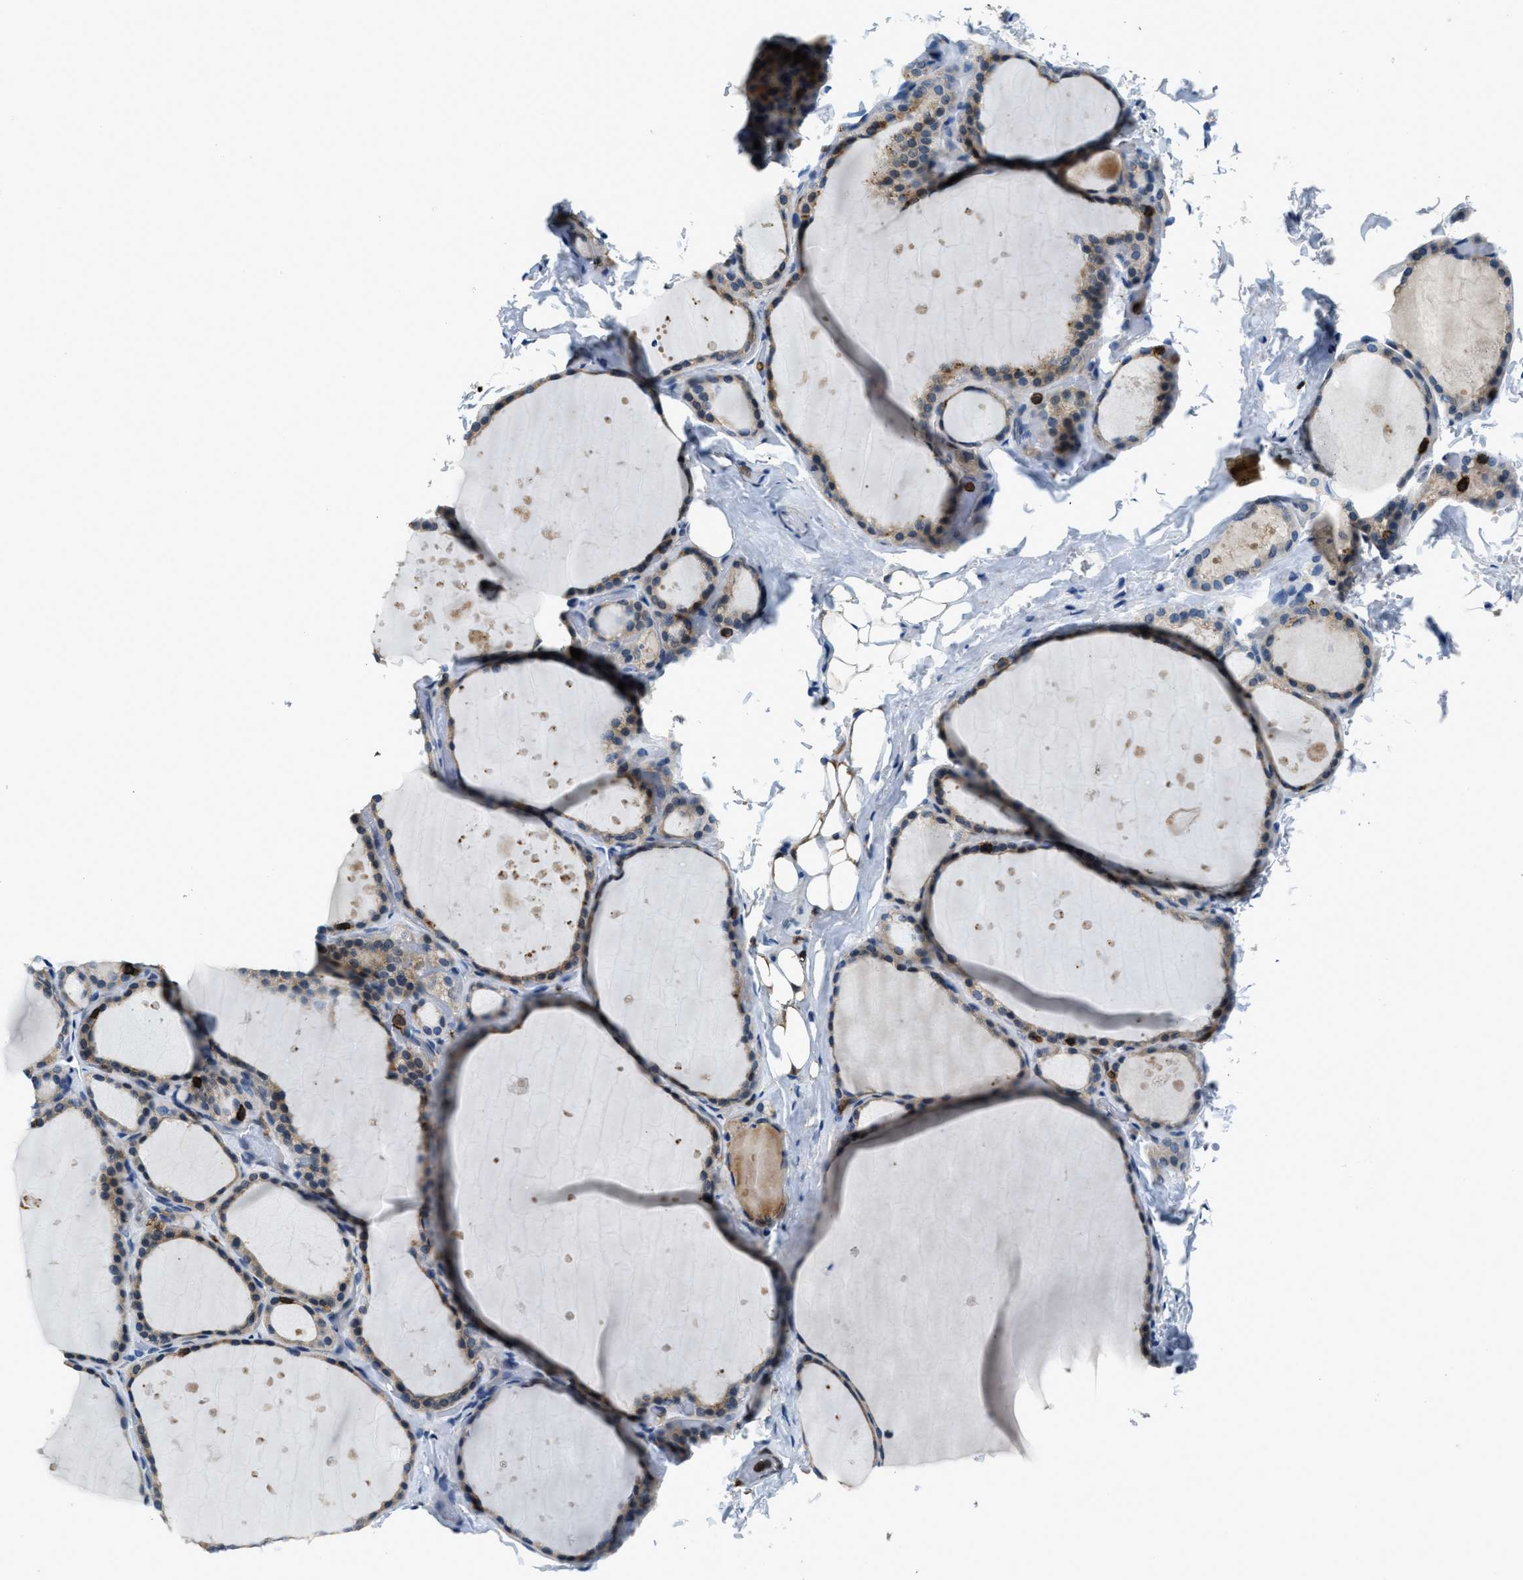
{"staining": {"intensity": "weak", "quantity": "<25%", "location": "cytoplasmic/membranous"}, "tissue": "thyroid gland", "cell_type": "Glandular cells", "image_type": "normal", "snomed": [{"axis": "morphology", "description": "Normal tissue, NOS"}, {"axis": "topography", "description": "Thyroid gland"}], "caption": "An image of human thyroid gland is negative for staining in glandular cells.", "gene": "MYO1G", "patient": {"sex": "female", "age": 44}}